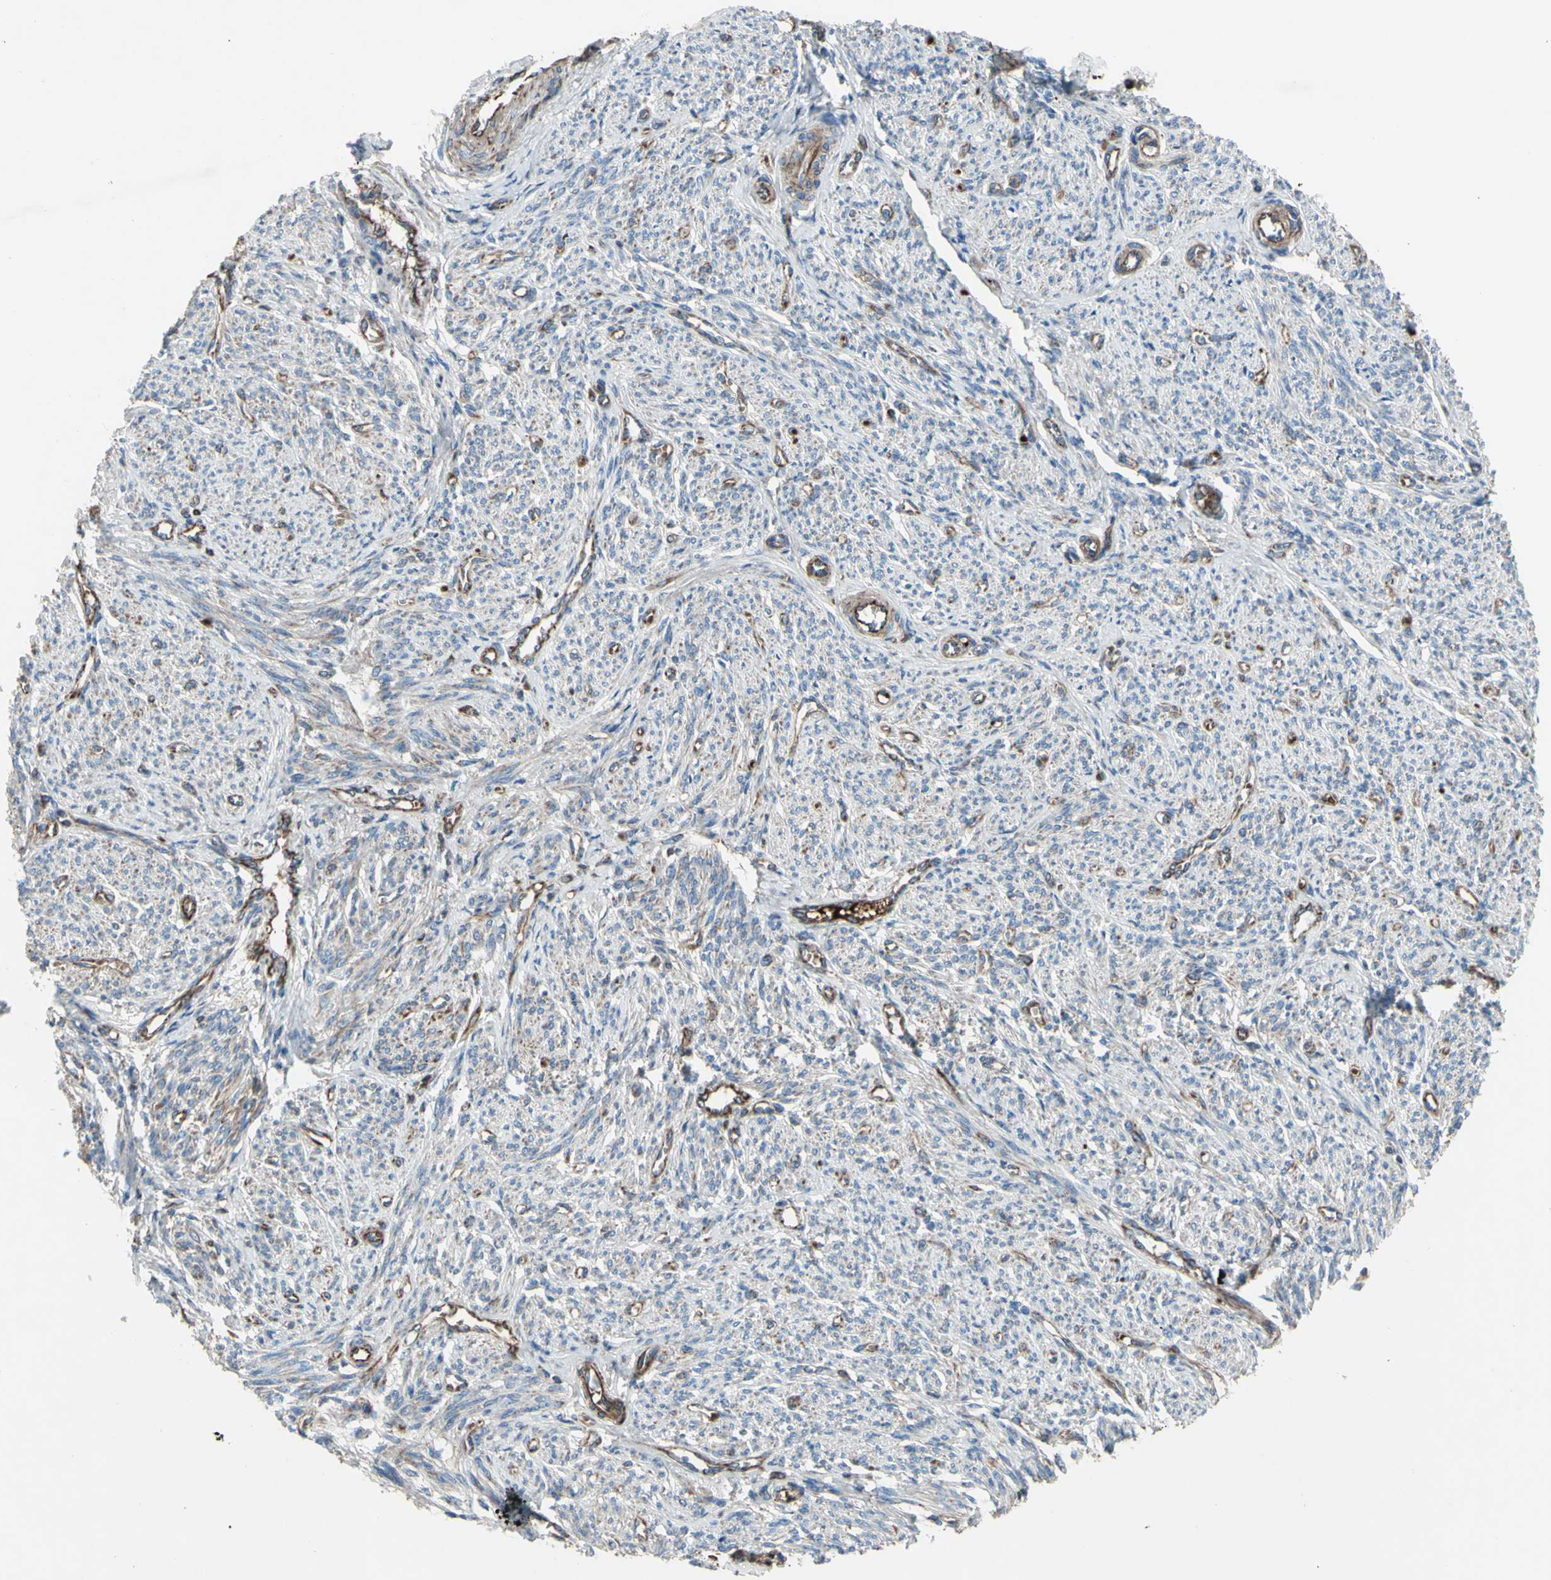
{"staining": {"intensity": "weak", "quantity": ">75%", "location": "cytoplasmic/membranous"}, "tissue": "smooth muscle", "cell_type": "Smooth muscle cells", "image_type": "normal", "snomed": [{"axis": "morphology", "description": "Normal tissue, NOS"}, {"axis": "topography", "description": "Smooth muscle"}], "caption": "Brown immunohistochemical staining in normal human smooth muscle reveals weak cytoplasmic/membranous positivity in about >75% of smooth muscle cells. (Stains: DAB (3,3'-diaminobenzidine) in brown, nuclei in blue, Microscopy: brightfield microscopy at high magnification).", "gene": "EMC7", "patient": {"sex": "female", "age": 65}}